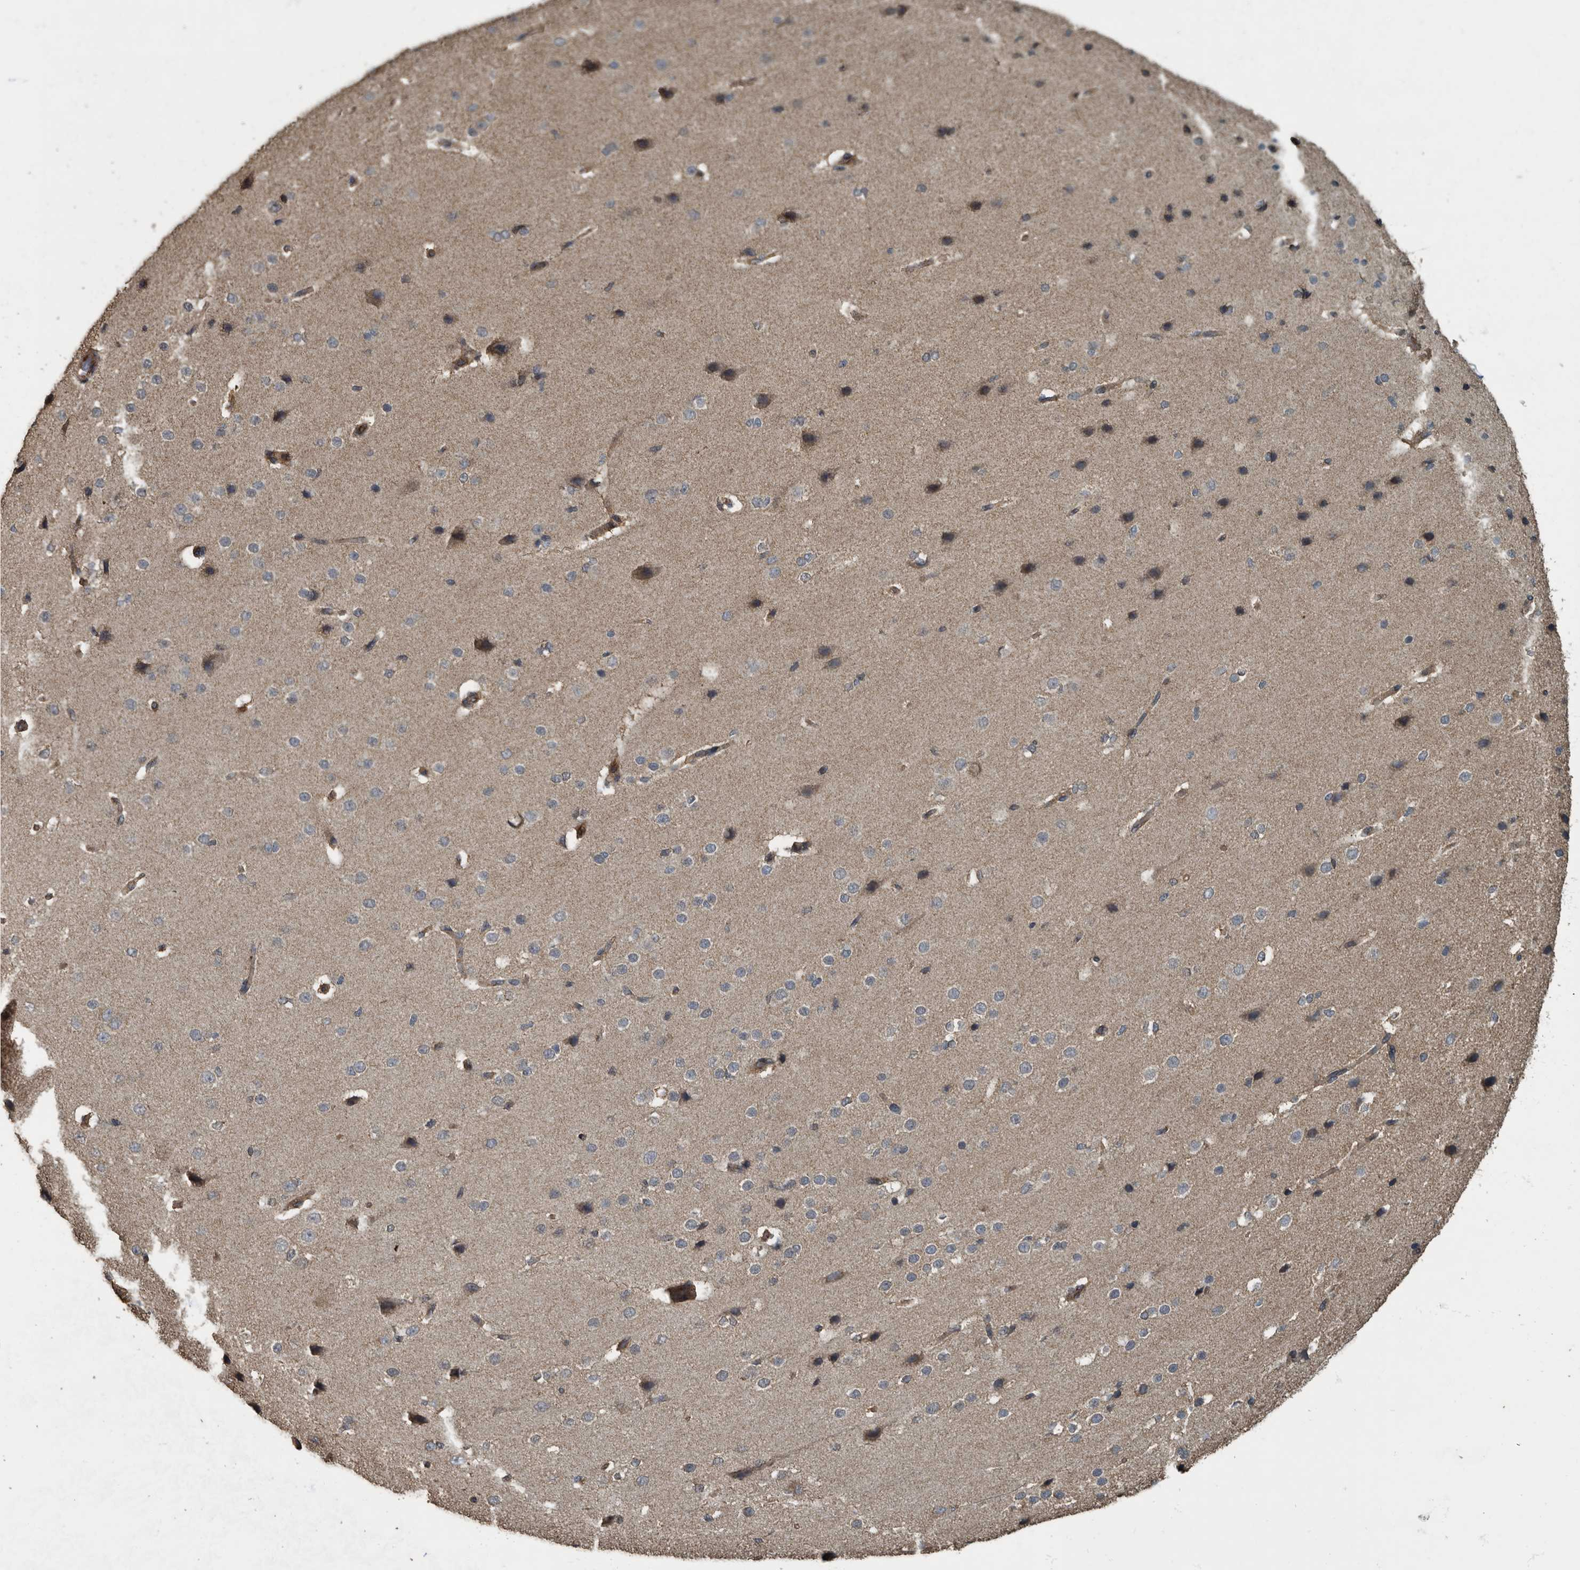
{"staining": {"intensity": "moderate", "quantity": ">75%", "location": "cytoplasmic/membranous"}, "tissue": "cerebral cortex", "cell_type": "Endothelial cells", "image_type": "normal", "snomed": [{"axis": "morphology", "description": "Normal tissue, NOS"}, {"axis": "morphology", "description": "Developmental malformation"}, {"axis": "topography", "description": "Cerebral cortex"}], "caption": "This image demonstrates immunohistochemistry staining of normal human cerebral cortex, with medium moderate cytoplasmic/membranous staining in approximately >75% of endothelial cells.", "gene": "IL15RA", "patient": {"sex": "female", "age": 30}}